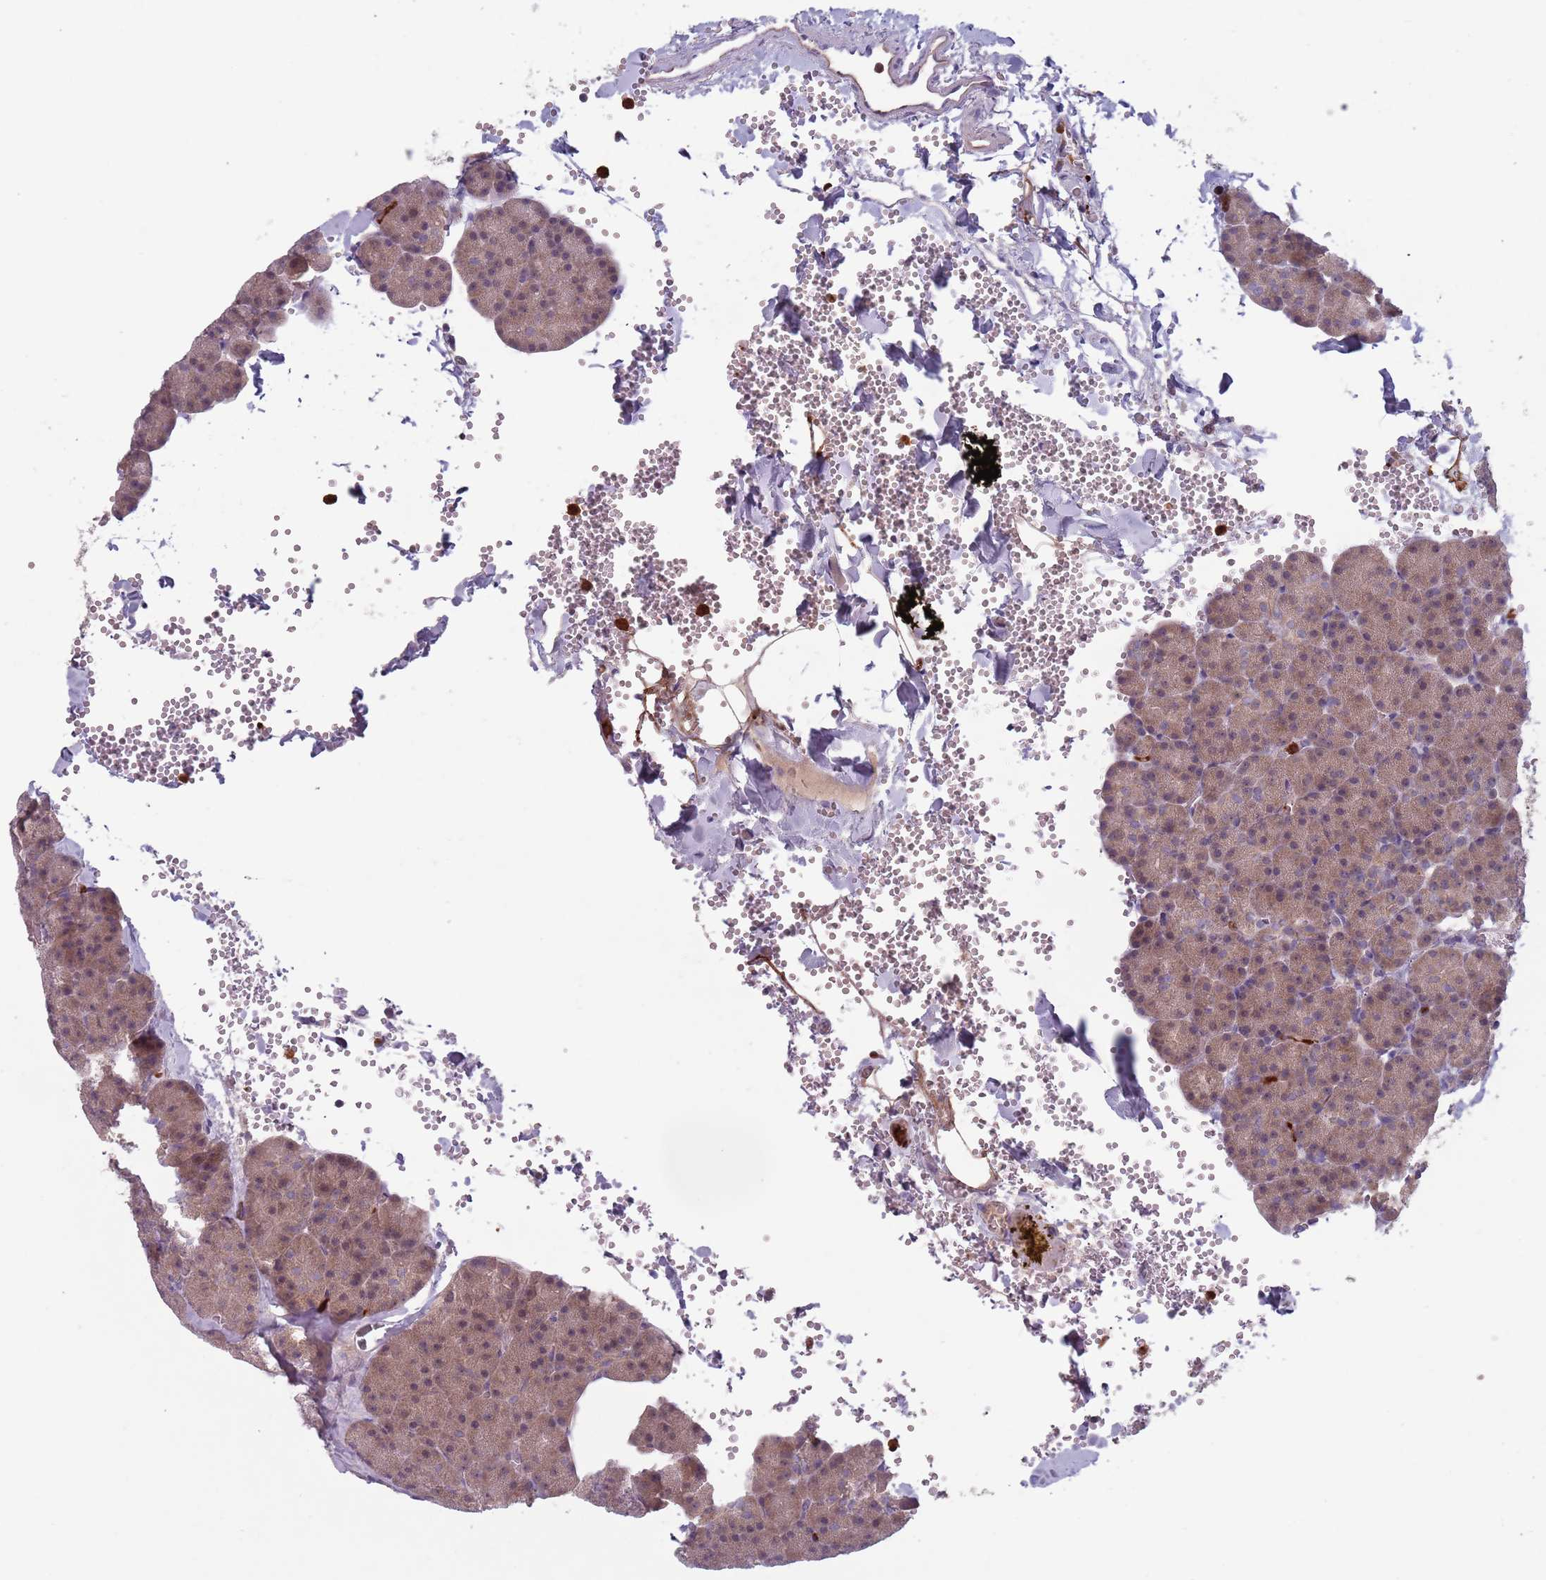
{"staining": {"intensity": "weak", "quantity": ">75%", "location": "cytoplasmic/membranous,nuclear"}, "tissue": "pancreas", "cell_type": "Exocrine glandular cells", "image_type": "normal", "snomed": [{"axis": "morphology", "description": "Normal tissue, NOS"}, {"axis": "morphology", "description": "Carcinoid, malignant, NOS"}, {"axis": "topography", "description": "Pancreas"}], "caption": "Benign pancreas exhibits weak cytoplasmic/membranous,nuclear staining in approximately >75% of exocrine glandular cells The protein is stained brown, and the nuclei are stained in blue (DAB IHC with brightfield microscopy, high magnification)..", "gene": "TYW1B", "patient": {"sex": "female", "age": 35}}